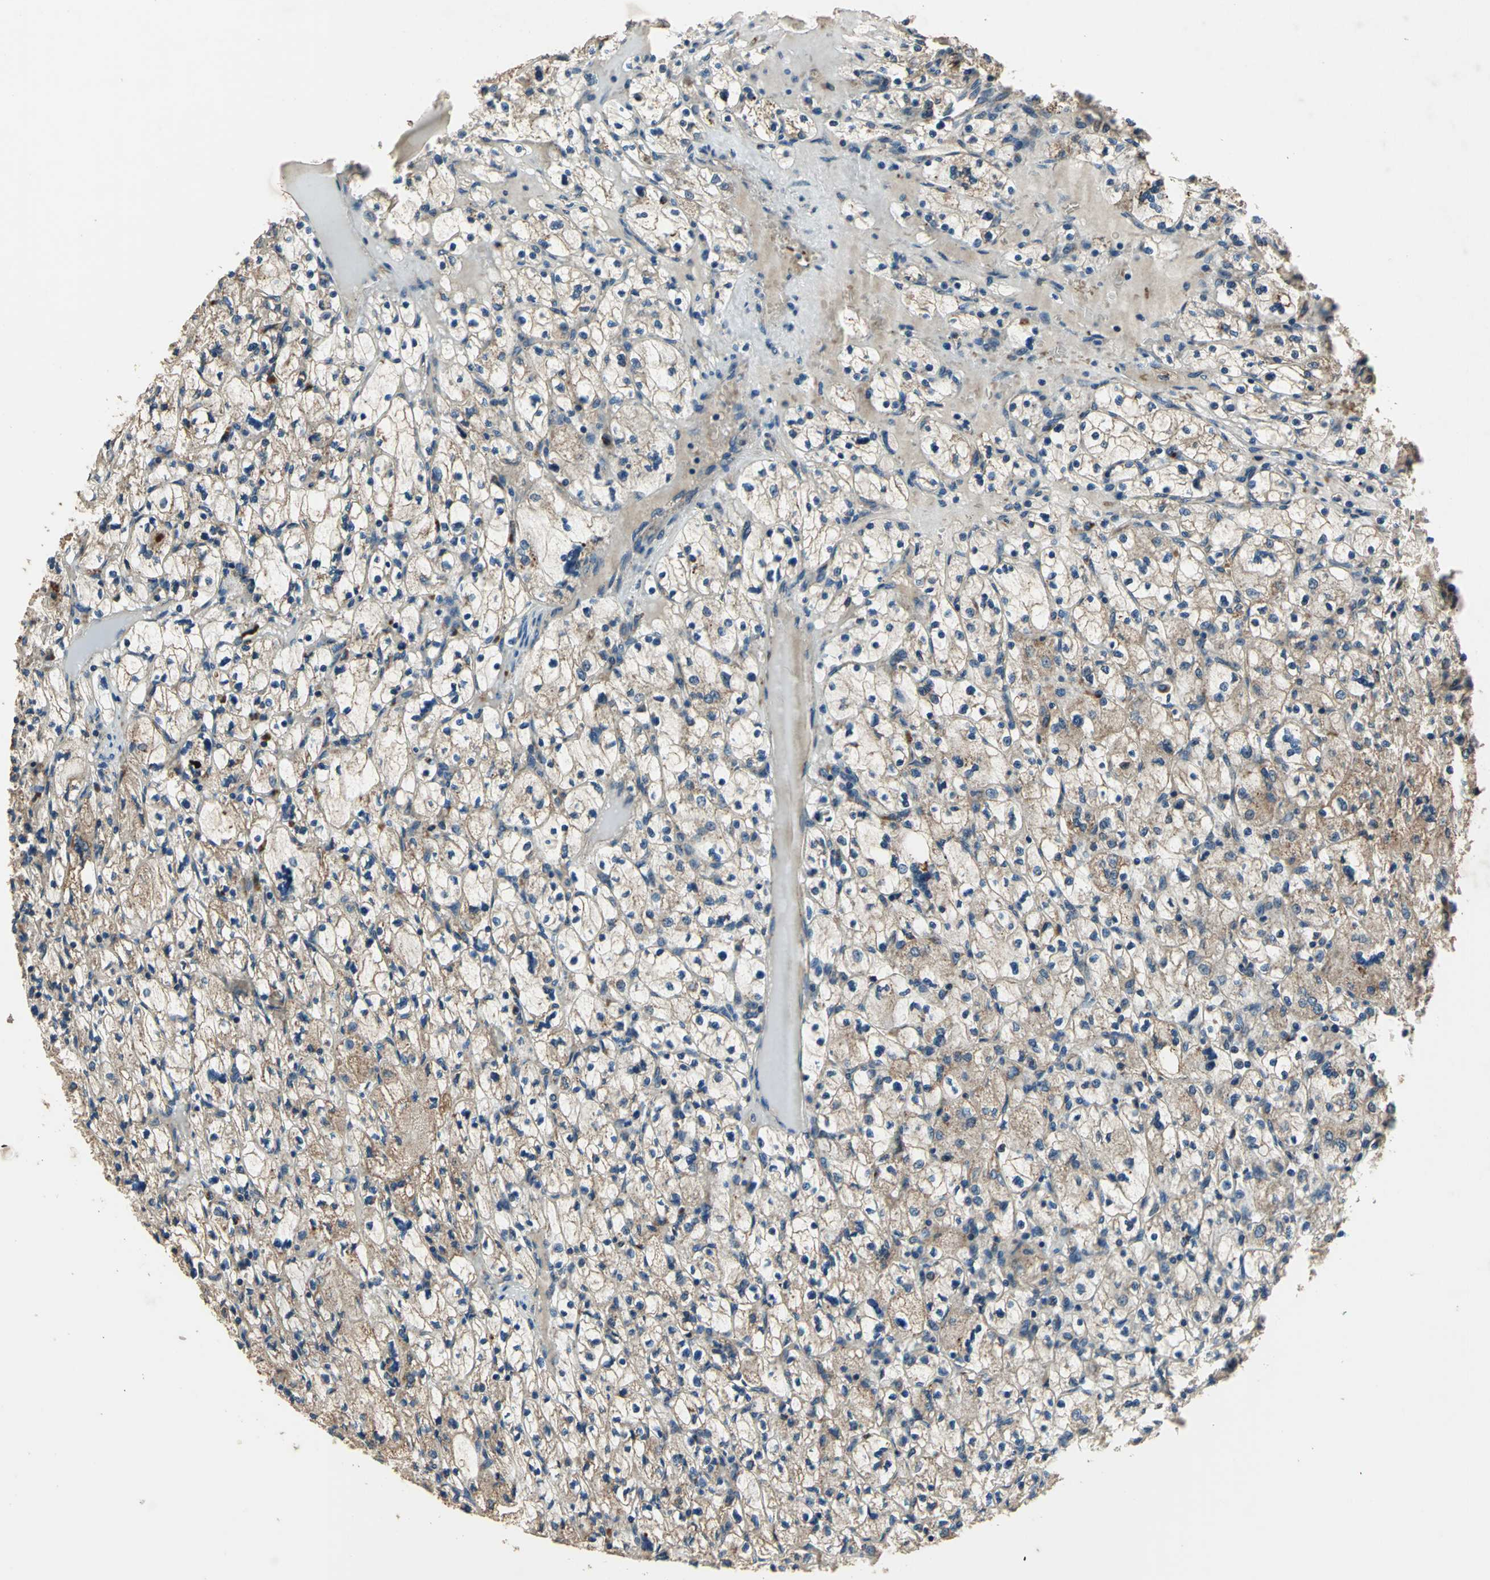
{"staining": {"intensity": "moderate", "quantity": ">75%", "location": "cytoplasmic/membranous"}, "tissue": "renal cancer", "cell_type": "Tumor cells", "image_type": "cancer", "snomed": [{"axis": "morphology", "description": "Adenocarcinoma, NOS"}, {"axis": "topography", "description": "Kidney"}], "caption": "Immunohistochemistry (IHC) (DAB (3,3'-diaminobenzidine)) staining of renal cancer (adenocarcinoma) exhibits moderate cytoplasmic/membranous protein positivity in about >75% of tumor cells.", "gene": "POLRMT", "patient": {"sex": "female", "age": 83}}